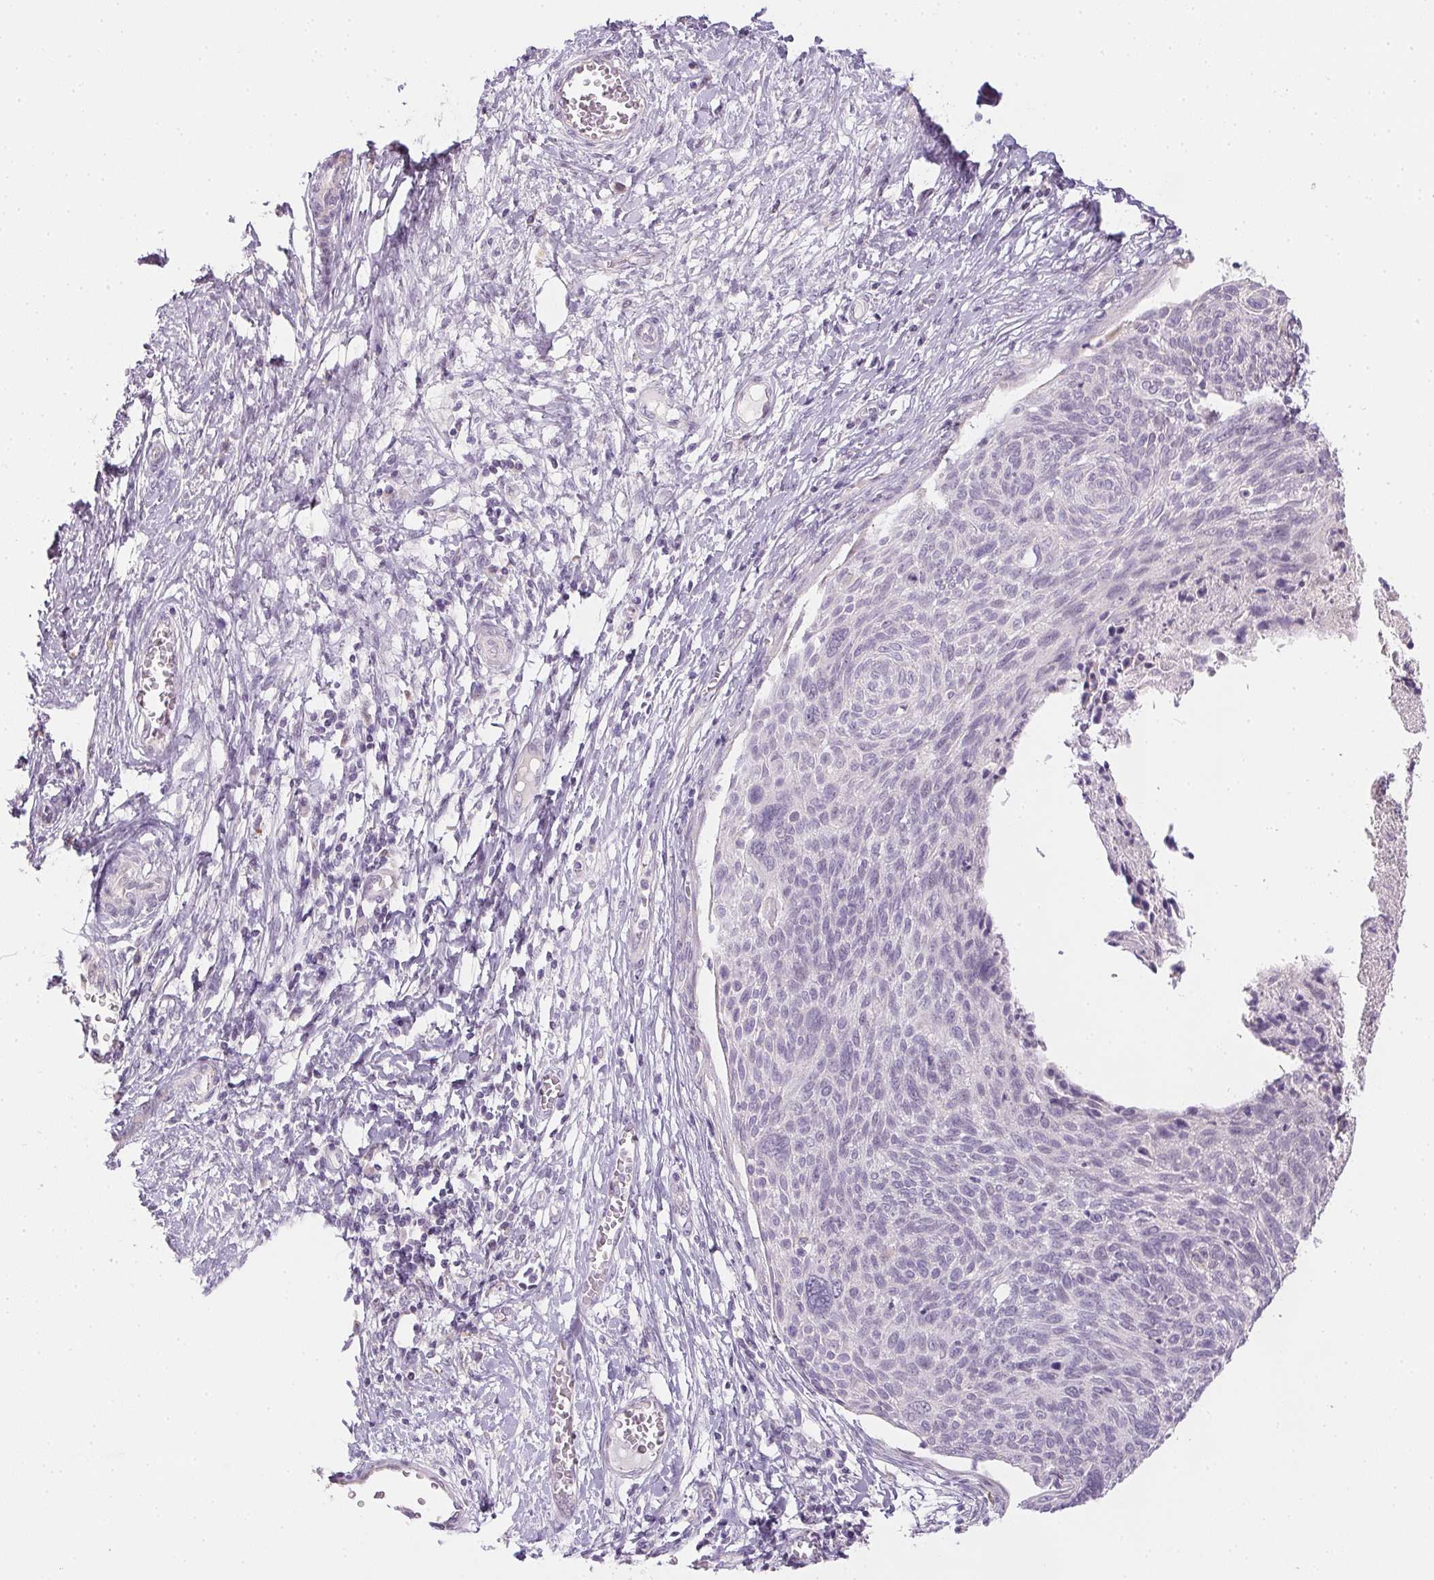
{"staining": {"intensity": "negative", "quantity": "none", "location": "none"}, "tissue": "cervical cancer", "cell_type": "Tumor cells", "image_type": "cancer", "snomed": [{"axis": "morphology", "description": "Squamous cell carcinoma, NOS"}, {"axis": "topography", "description": "Cervix"}], "caption": "This is an immunohistochemistry (IHC) image of cervical cancer. There is no staining in tumor cells.", "gene": "CTCFL", "patient": {"sex": "female", "age": 49}}